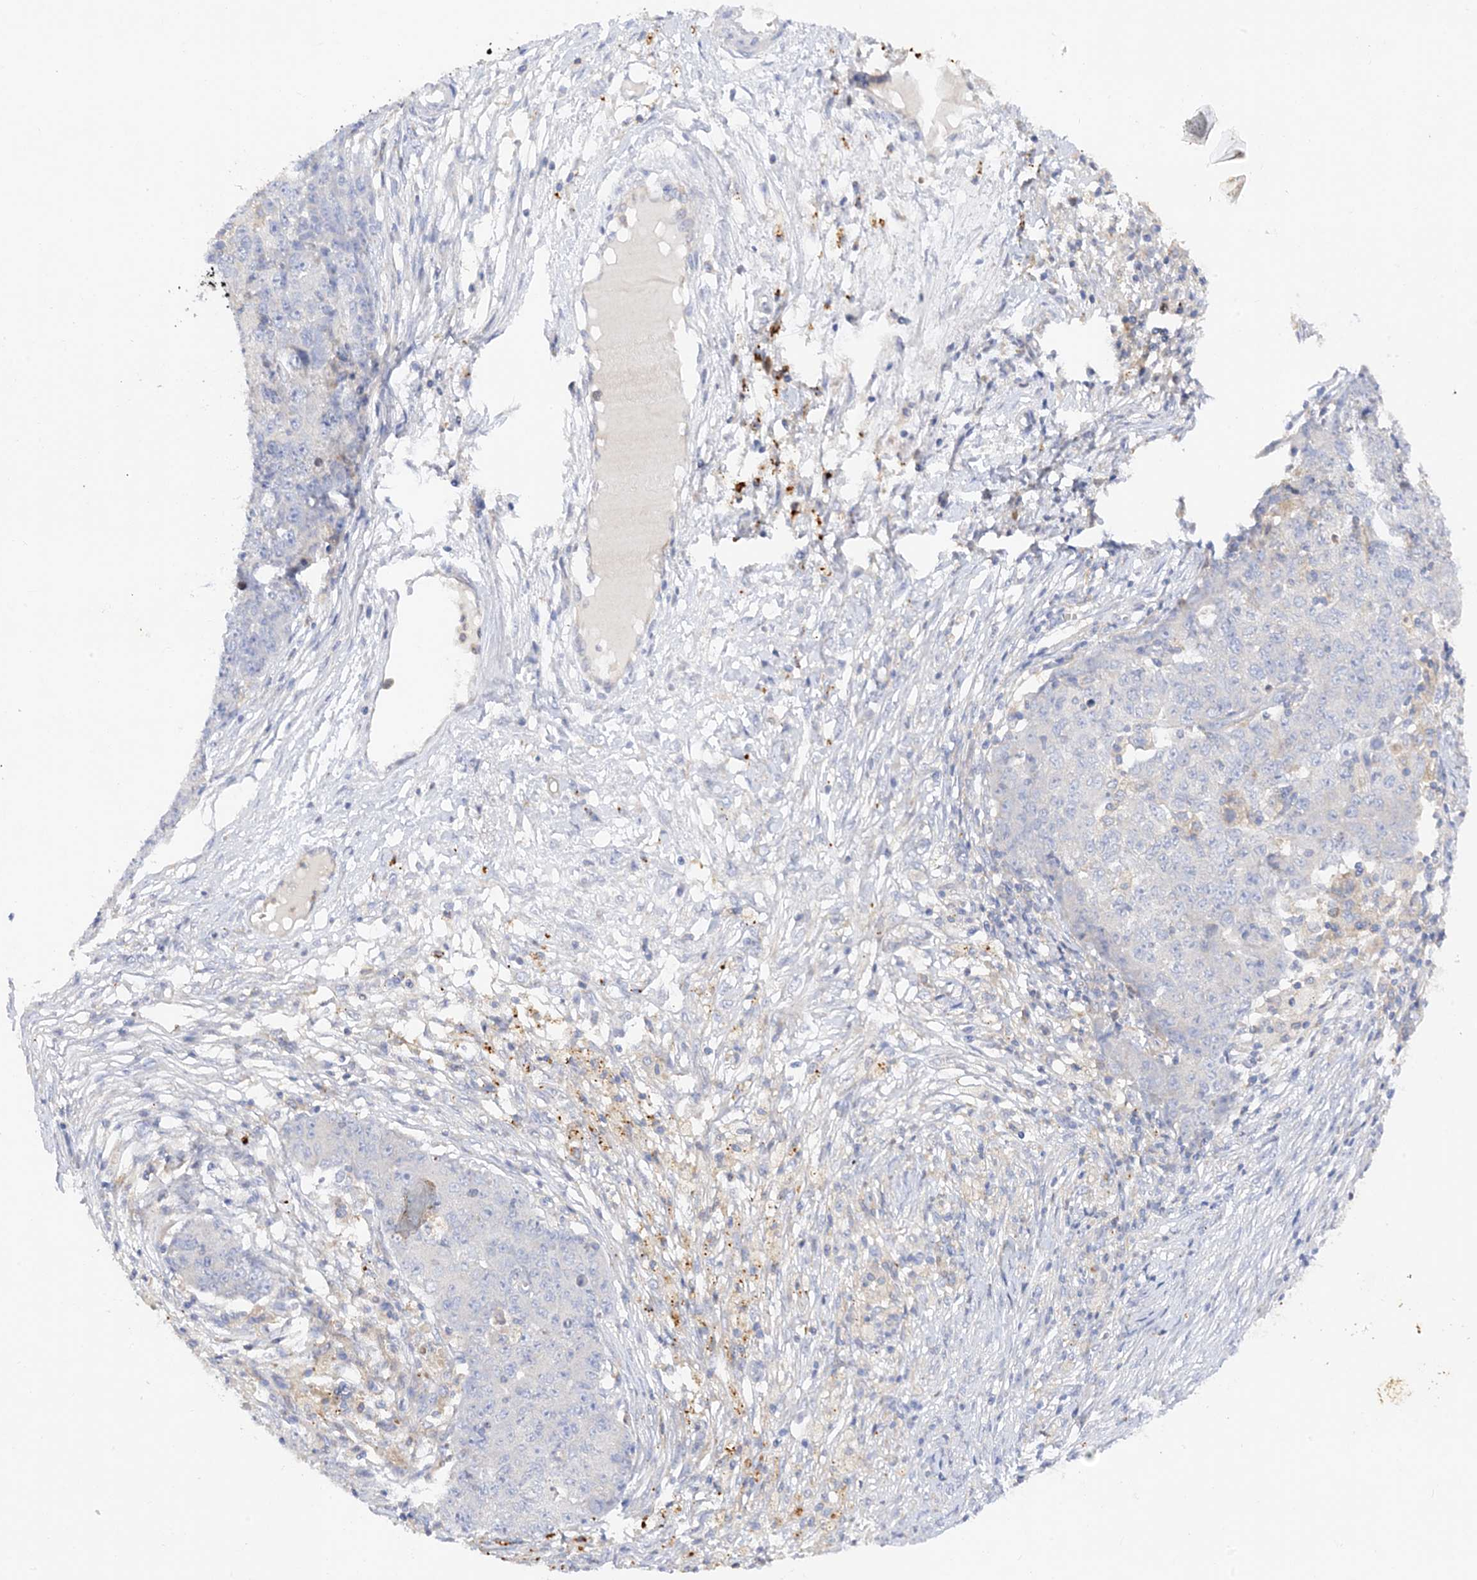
{"staining": {"intensity": "negative", "quantity": "none", "location": "none"}, "tissue": "ovarian cancer", "cell_type": "Tumor cells", "image_type": "cancer", "snomed": [{"axis": "morphology", "description": "Carcinoma, endometroid"}, {"axis": "topography", "description": "Ovary"}], "caption": "Immunohistochemistry image of human ovarian cancer (endometroid carcinoma) stained for a protein (brown), which reveals no expression in tumor cells.", "gene": "ARV1", "patient": {"sex": "female", "age": 42}}